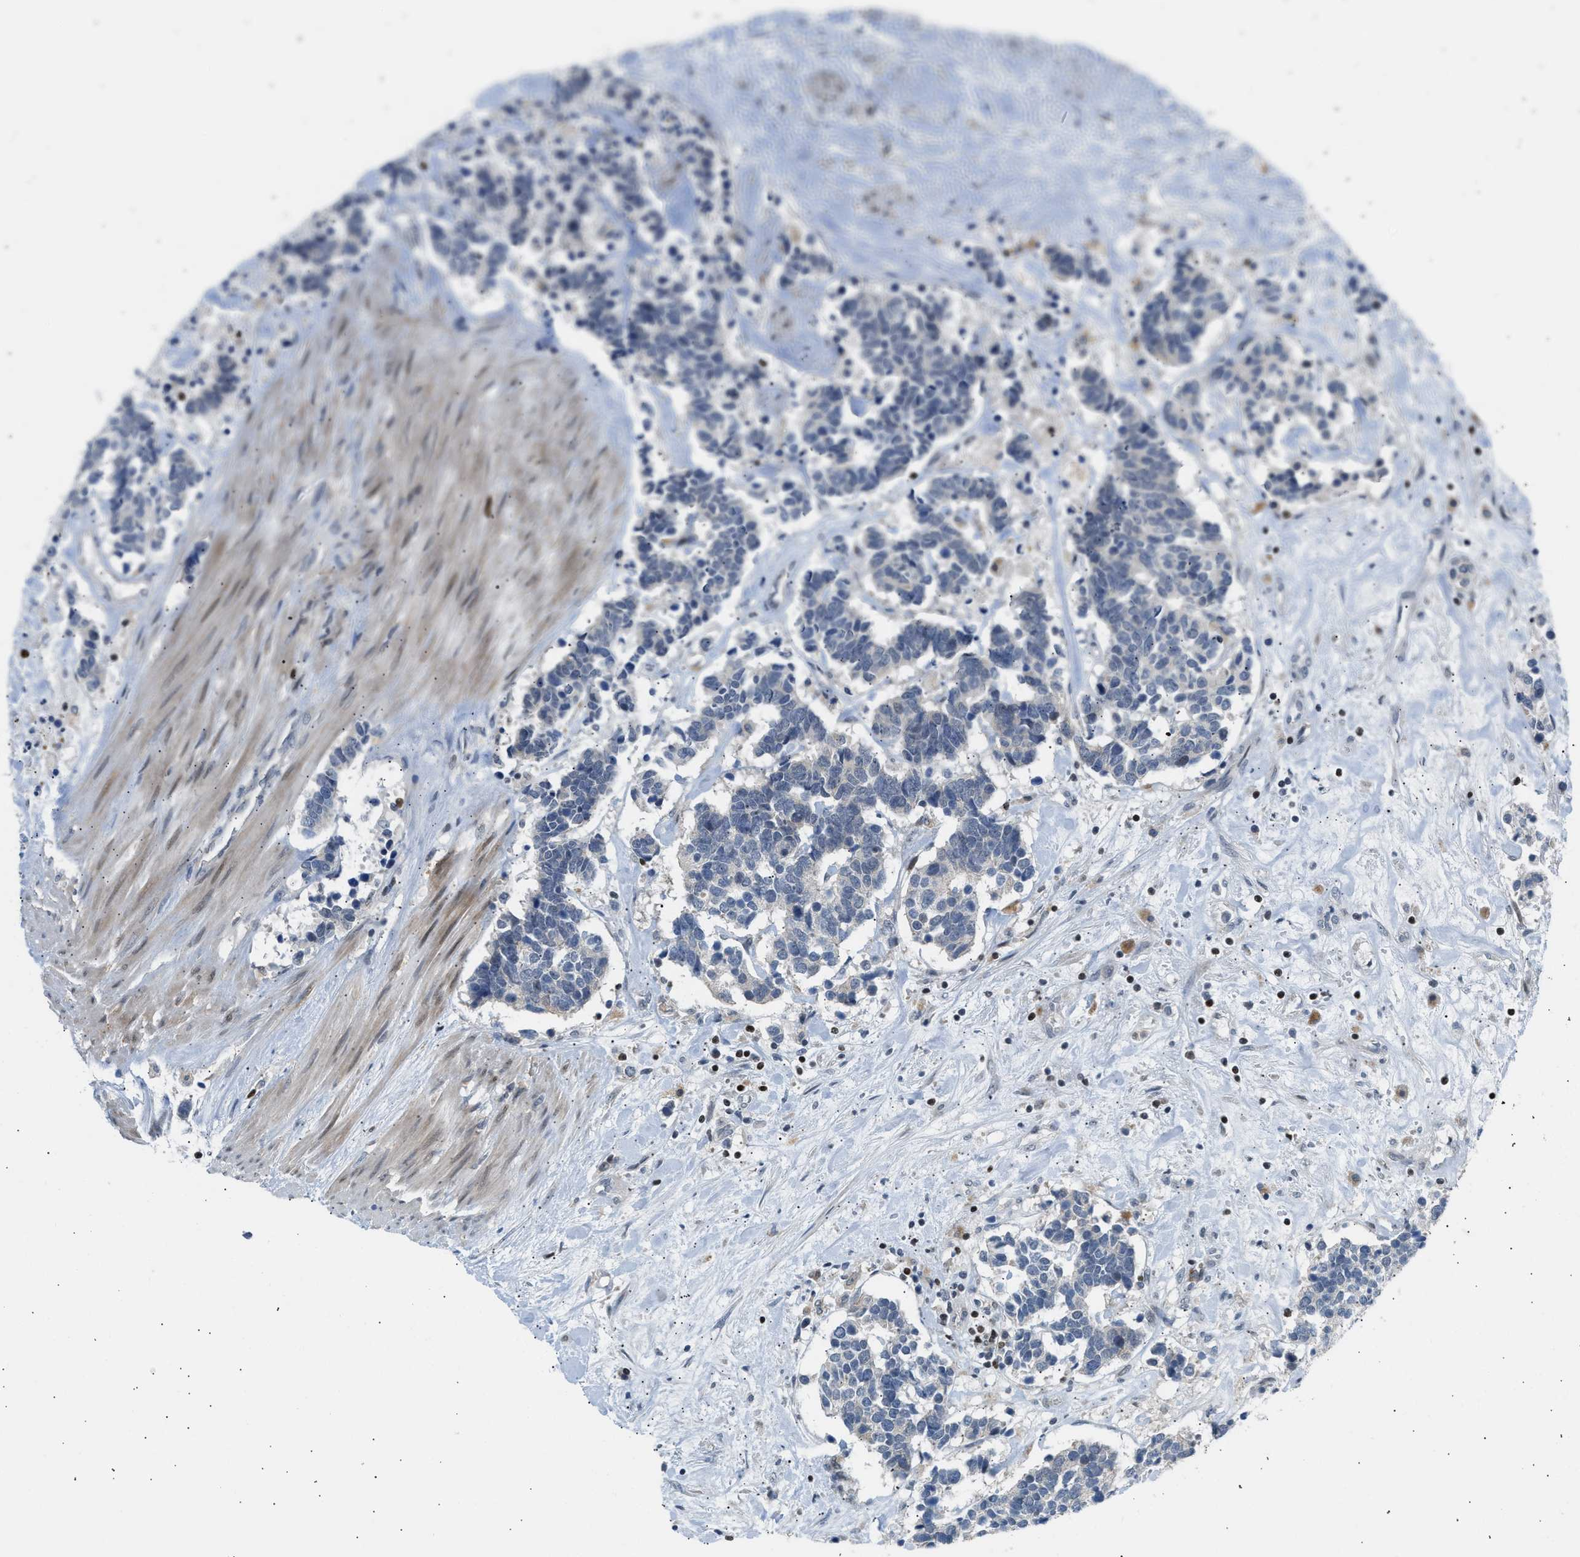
{"staining": {"intensity": "negative", "quantity": "none", "location": "none"}, "tissue": "carcinoid", "cell_type": "Tumor cells", "image_type": "cancer", "snomed": [{"axis": "morphology", "description": "Carcinoma, NOS"}, {"axis": "morphology", "description": "Carcinoid, malignant, NOS"}, {"axis": "topography", "description": "Urinary bladder"}], "caption": "The immunohistochemistry image has no significant positivity in tumor cells of carcinoid tissue.", "gene": "NPS", "patient": {"sex": "male", "age": 57}}